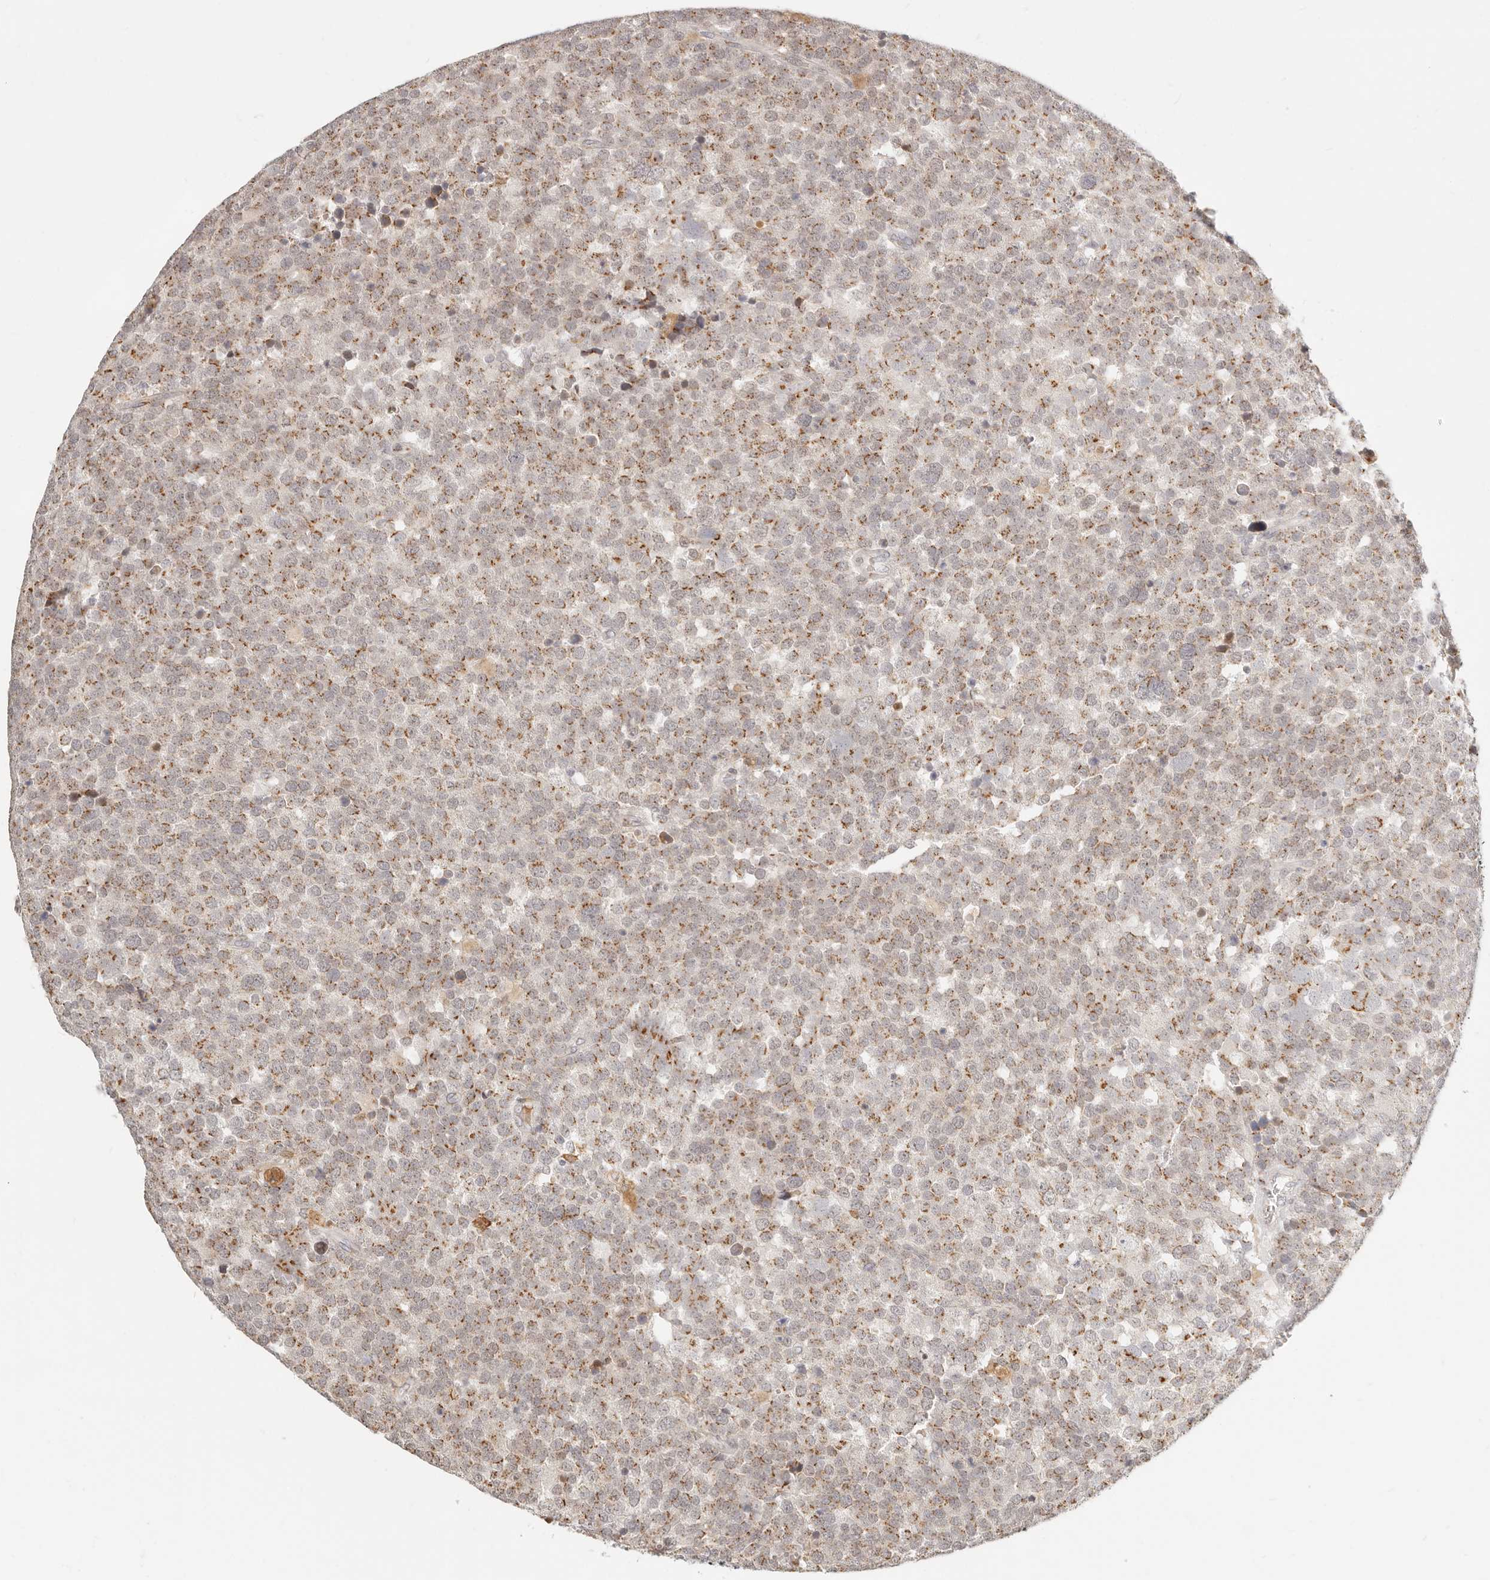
{"staining": {"intensity": "moderate", "quantity": ">75%", "location": "cytoplasmic/membranous"}, "tissue": "testis cancer", "cell_type": "Tumor cells", "image_type": "cancer", "snomed": [{"axis": "morphology", "description": "Seminoma, NOS"}, {"axis": "topography", "description": "Testis"}], "caption": "Immunohistochemical staining of testis cancer (seminoma) shows medium levels of moderate cytoplasmic/membranous expression in approximately >75% of tumor cells. (brown staining indicates protein expression, while blue staining denotes nuclei).", "gene": "FAM20B", "patient": {"sex": "male", "age": 71}}